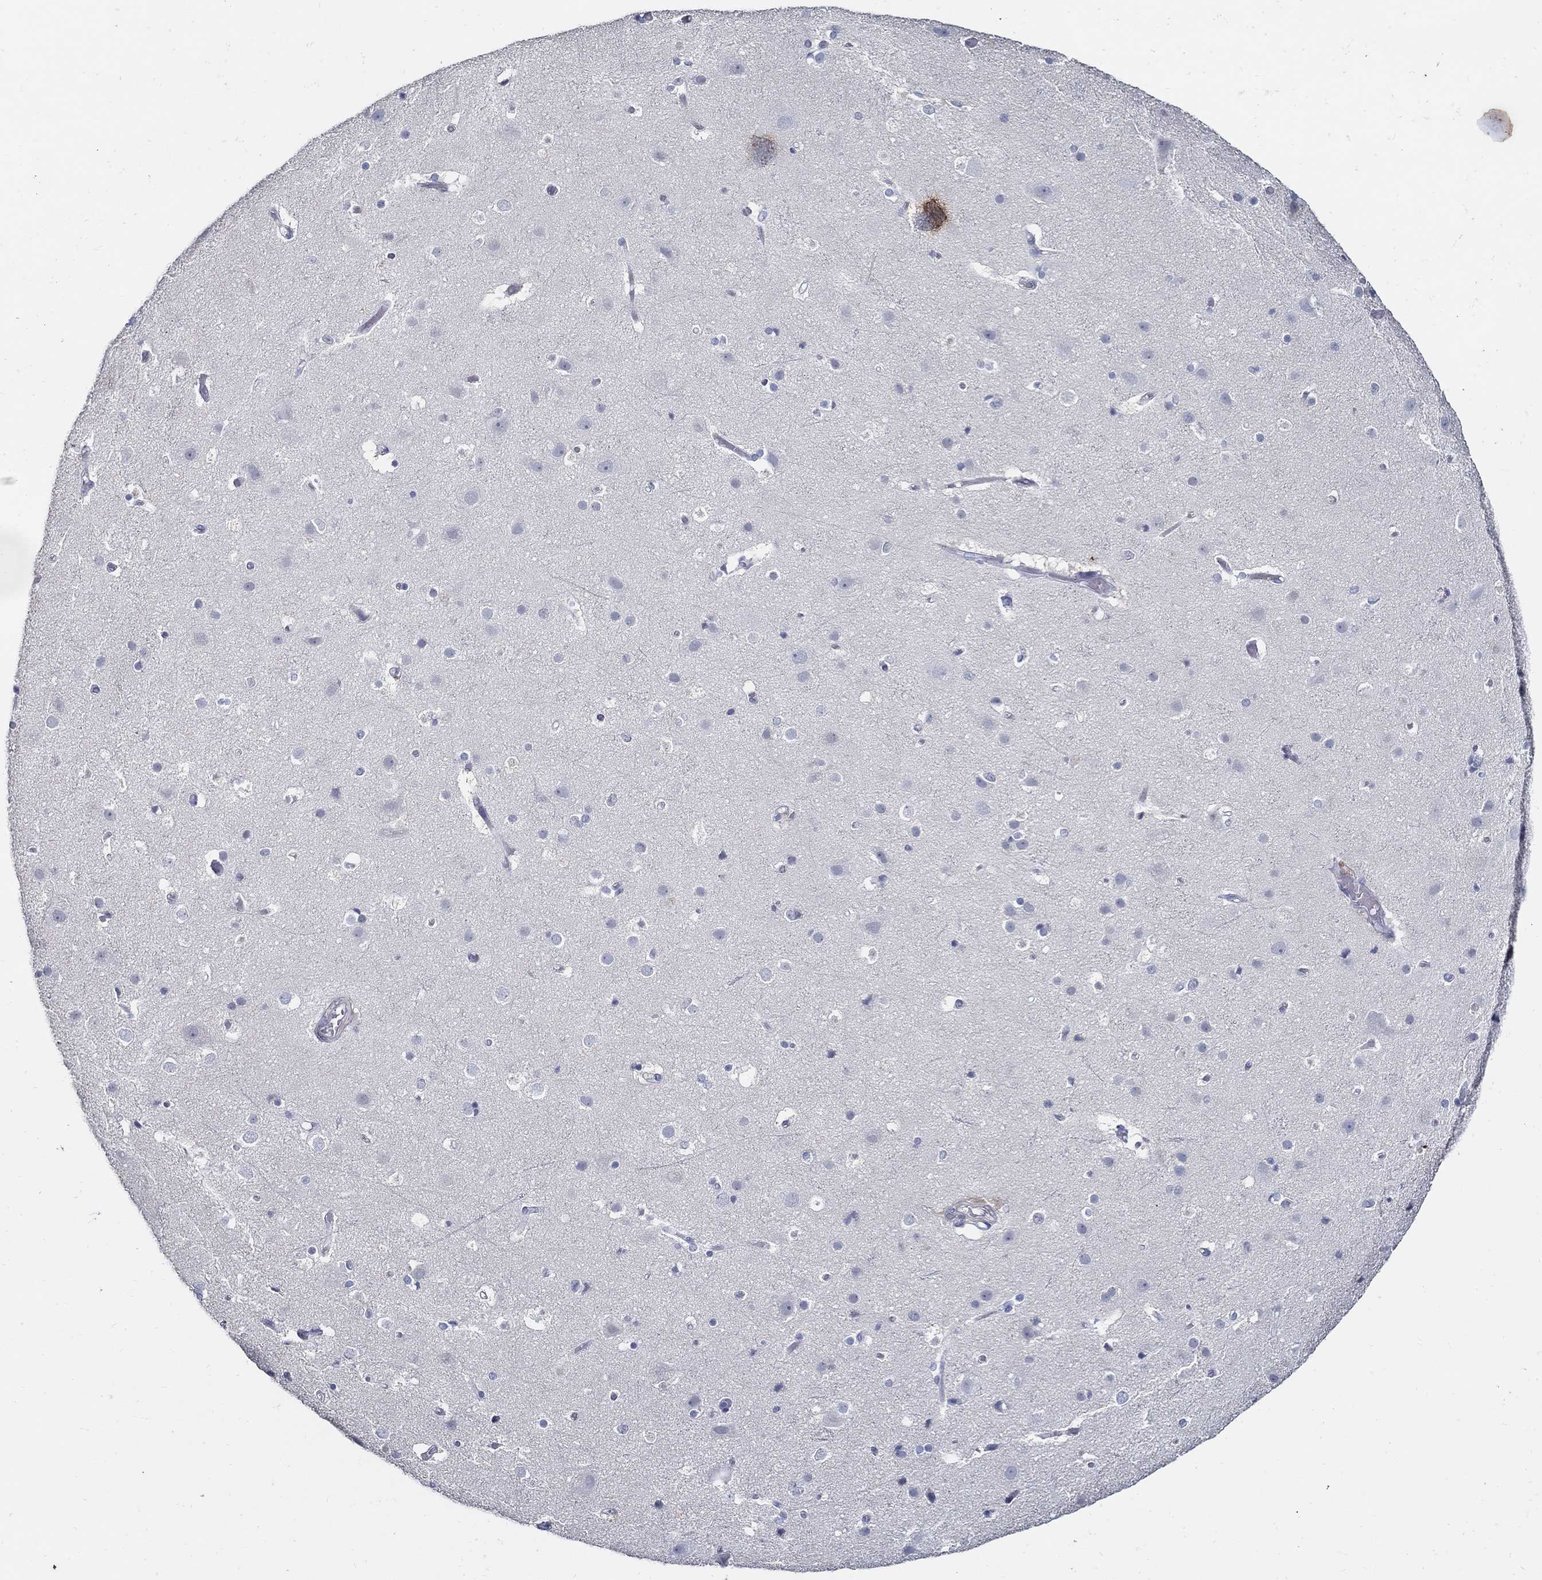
{"staining": {"intensity": "negative", "quantity": "none", "location": "none"}, "tissue": "cerebral cortex", "cell_type": "Endothelial cells", "image_type": "normal", "snomed": [{"axis": "morphology", "description": "Normal tissue, NOS"}, {"axis": "topography", "description": "Cerebral cortex"}], "caption": "Endothelial cells show no significant protein positivity in unremarkable cerebral cortex. The staining is performed using DAB brown chromogen with nuclei counter-stained in using hematoxylin.", "gene": "USP29", "patient": {"sex": "female", "age": 52}}